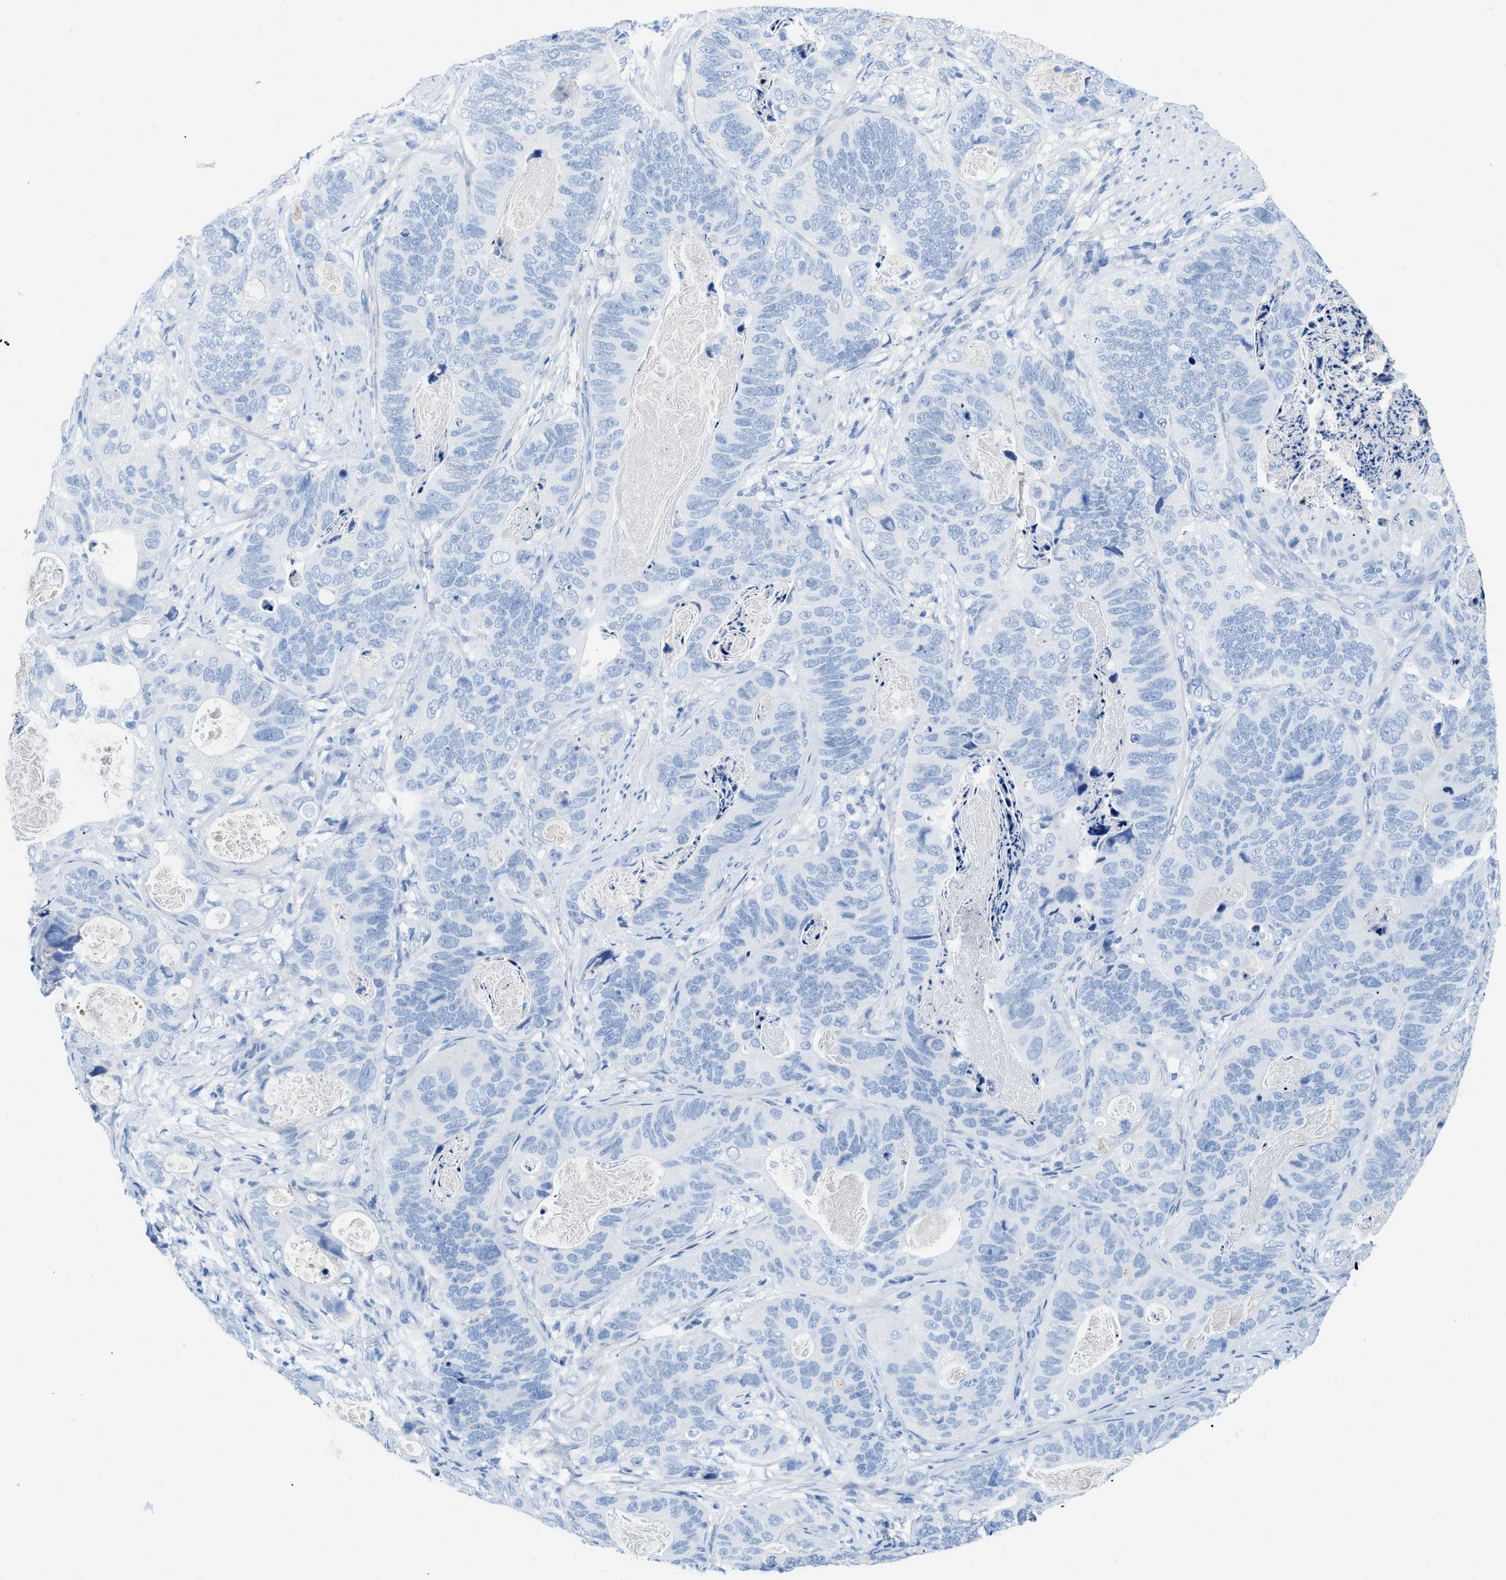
{"staining": {"intensity": "negative", "quantity": "none", "location": "none"}, "tissue": "stomach cancer", "cell_type": "Tumor cells", "image_type": "cancer", "snomed": [{"axis": "morphology", "description": "Adenocarcinoma, NOS"}, {"axis": "topography", "description": "Stomach"}], "caption": "Immunohistochemical staining of human adenocarcinoma (stomach) demonstrates no significant expression in tumor cells. Brightfield microscopy of immunohistochemistry (IHC) stained with DAB (brown) and hematoxylin (blue), captured at high magnification.", "gene": "COL3A1", "patient": {"sex": "female", "age": 89}}